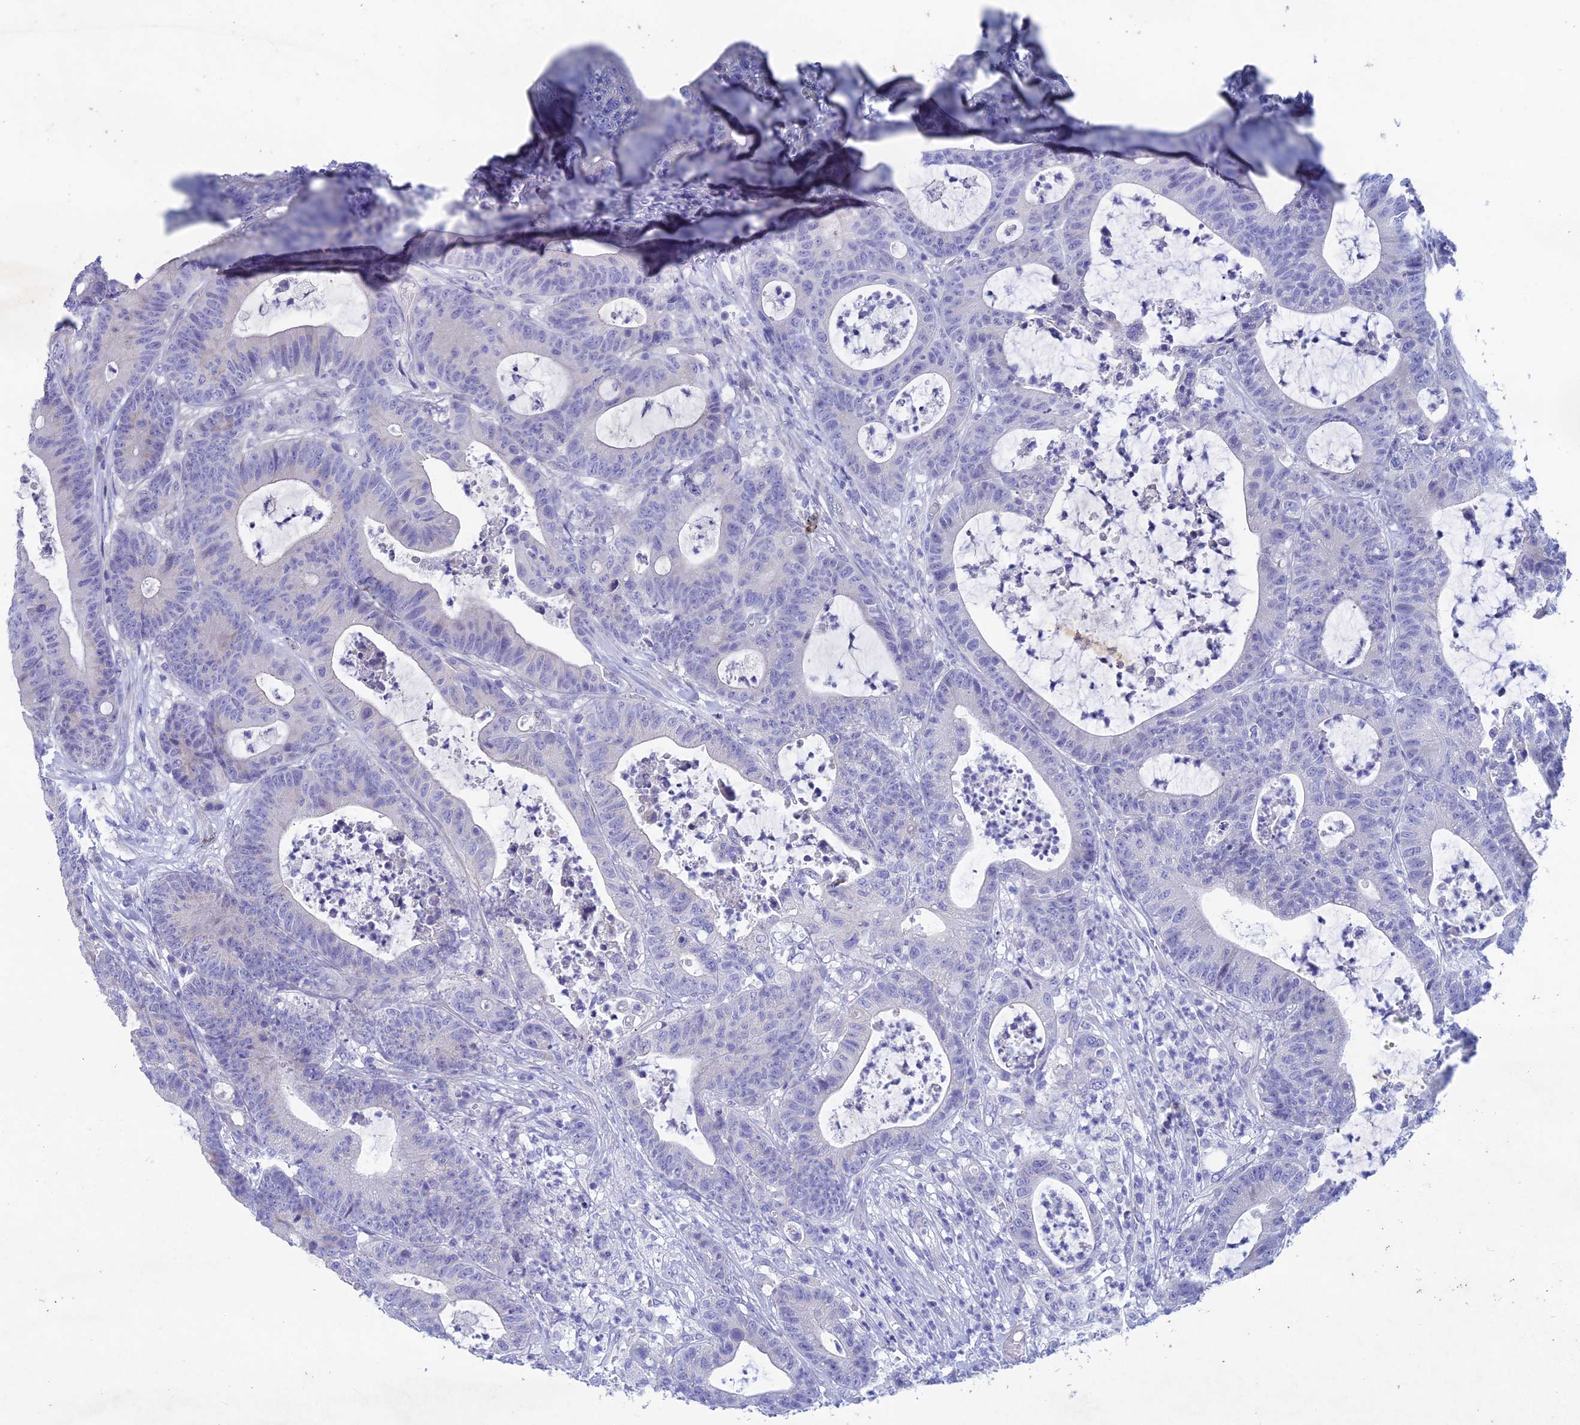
{"staining": {"intensity": "negative", "quantity": "none", "location": "none"}, "tissue": "colorectal cancer", "cell_type": "Tumor cells", "image_type": "cancer", "snomed": [{"axis": "morphology", "description": "Adenocarcinoma, NOS"}, {"axis": "topography", "description": "Colon"}], "caption": "Colorectal cancer was stained to show a protein in brown. There is no significant expression in tumor cells.", "gene": "BTBD19", "patient": {"sex": "female", "age": 84}}